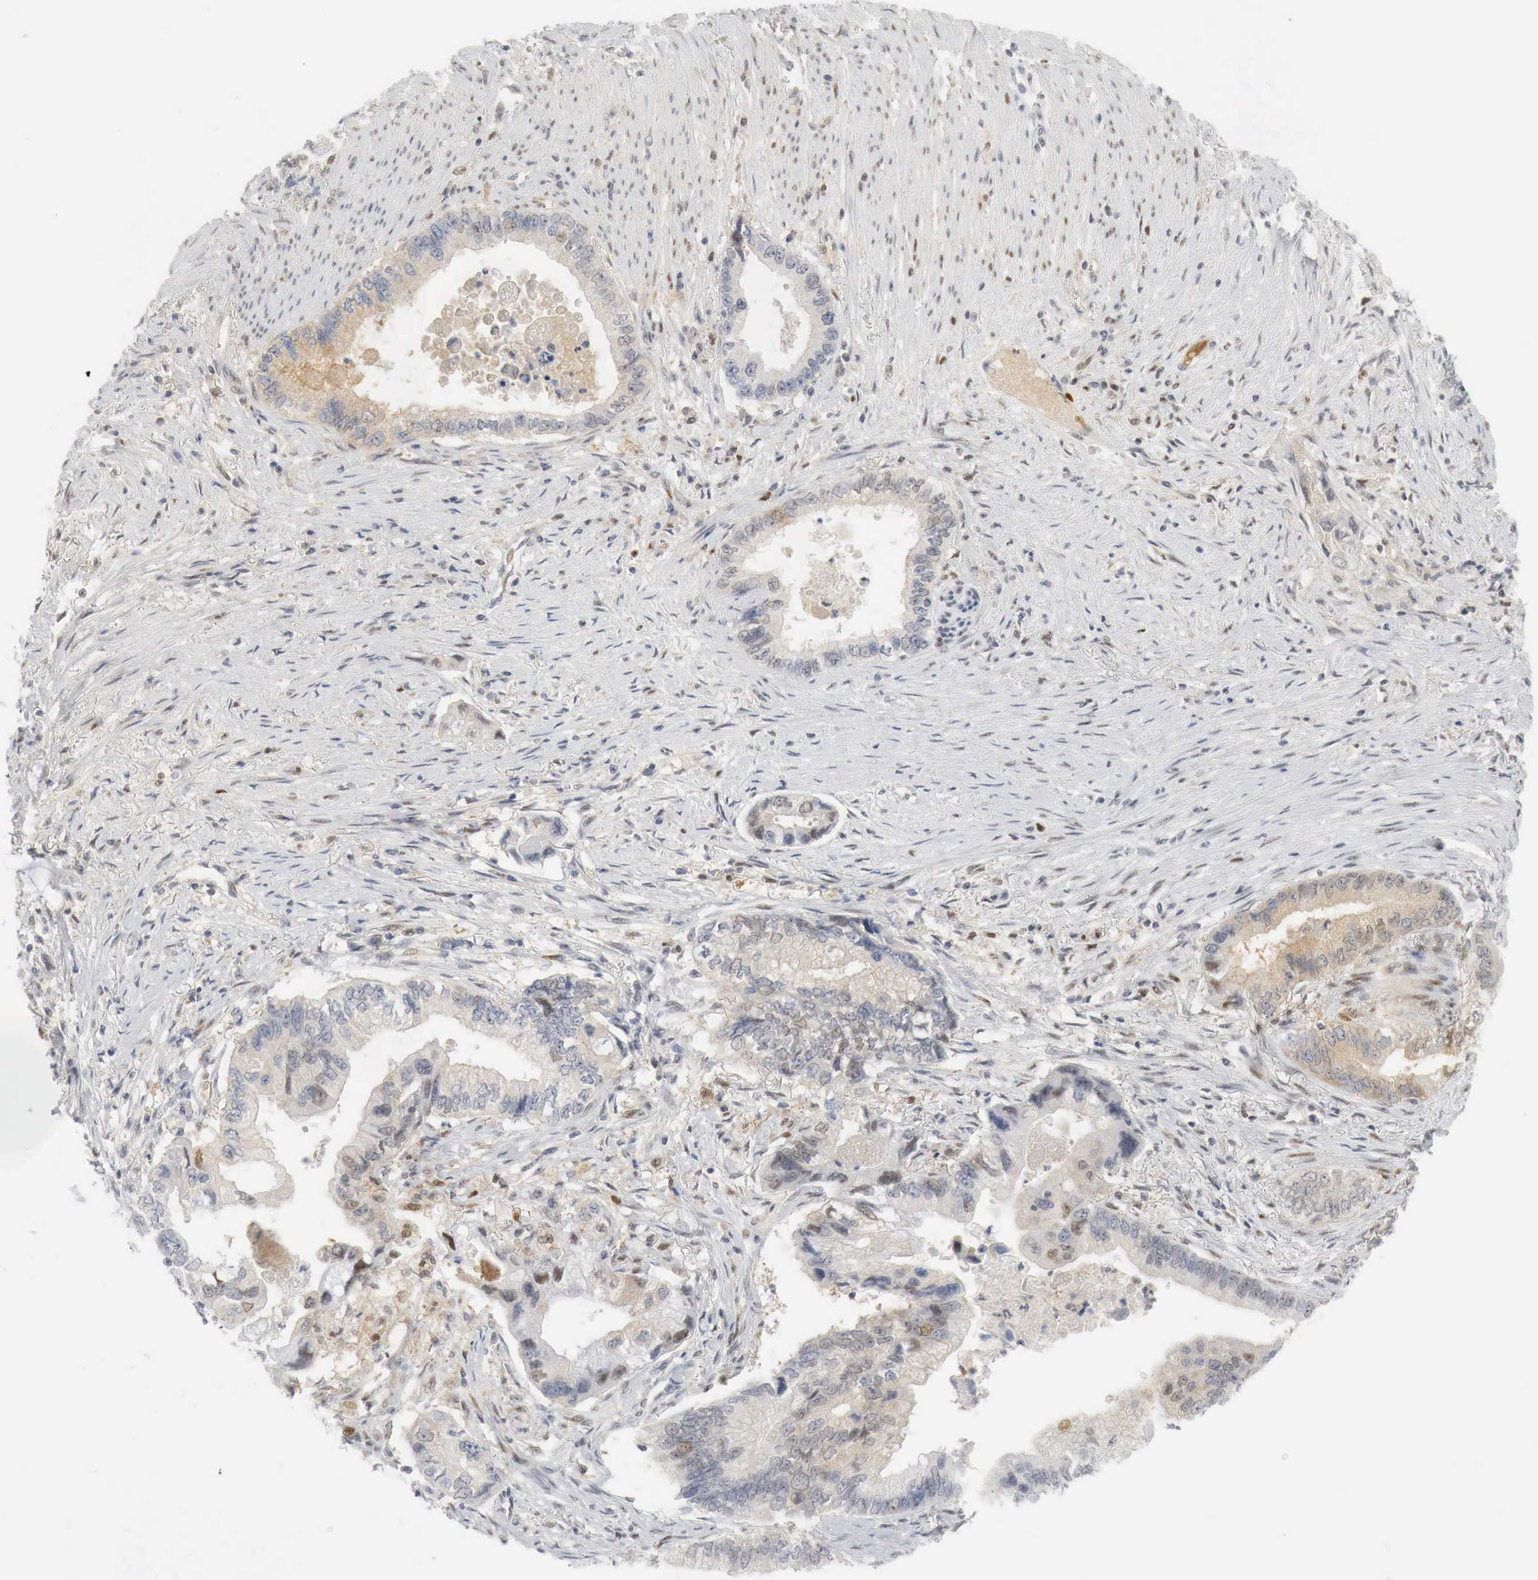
{"staining": {"intensity": "weak", "quantity": "<25%", "location": "cytoplasmic/membranous,nuclear"}, "tissue": "pancreatic cancer", "cell_type": "Tumor cells", "image_type": "cancer", "snomed": [{"axis": "morphology", "description": "Adenocarcinoma, NOS"}, {"axis": "topography", "description": "Pancreas"}, {"axis": "topography", "description": "Stomach, upper"}], "caption": "Immunohistochemistry (IHC) image of human adenocarcinoma (pancreatic) stained for a protein (brown), which reveals no positivity in tumor cells.", "gene": "MYC", "patient": {"sex": "male", "age": 77}}